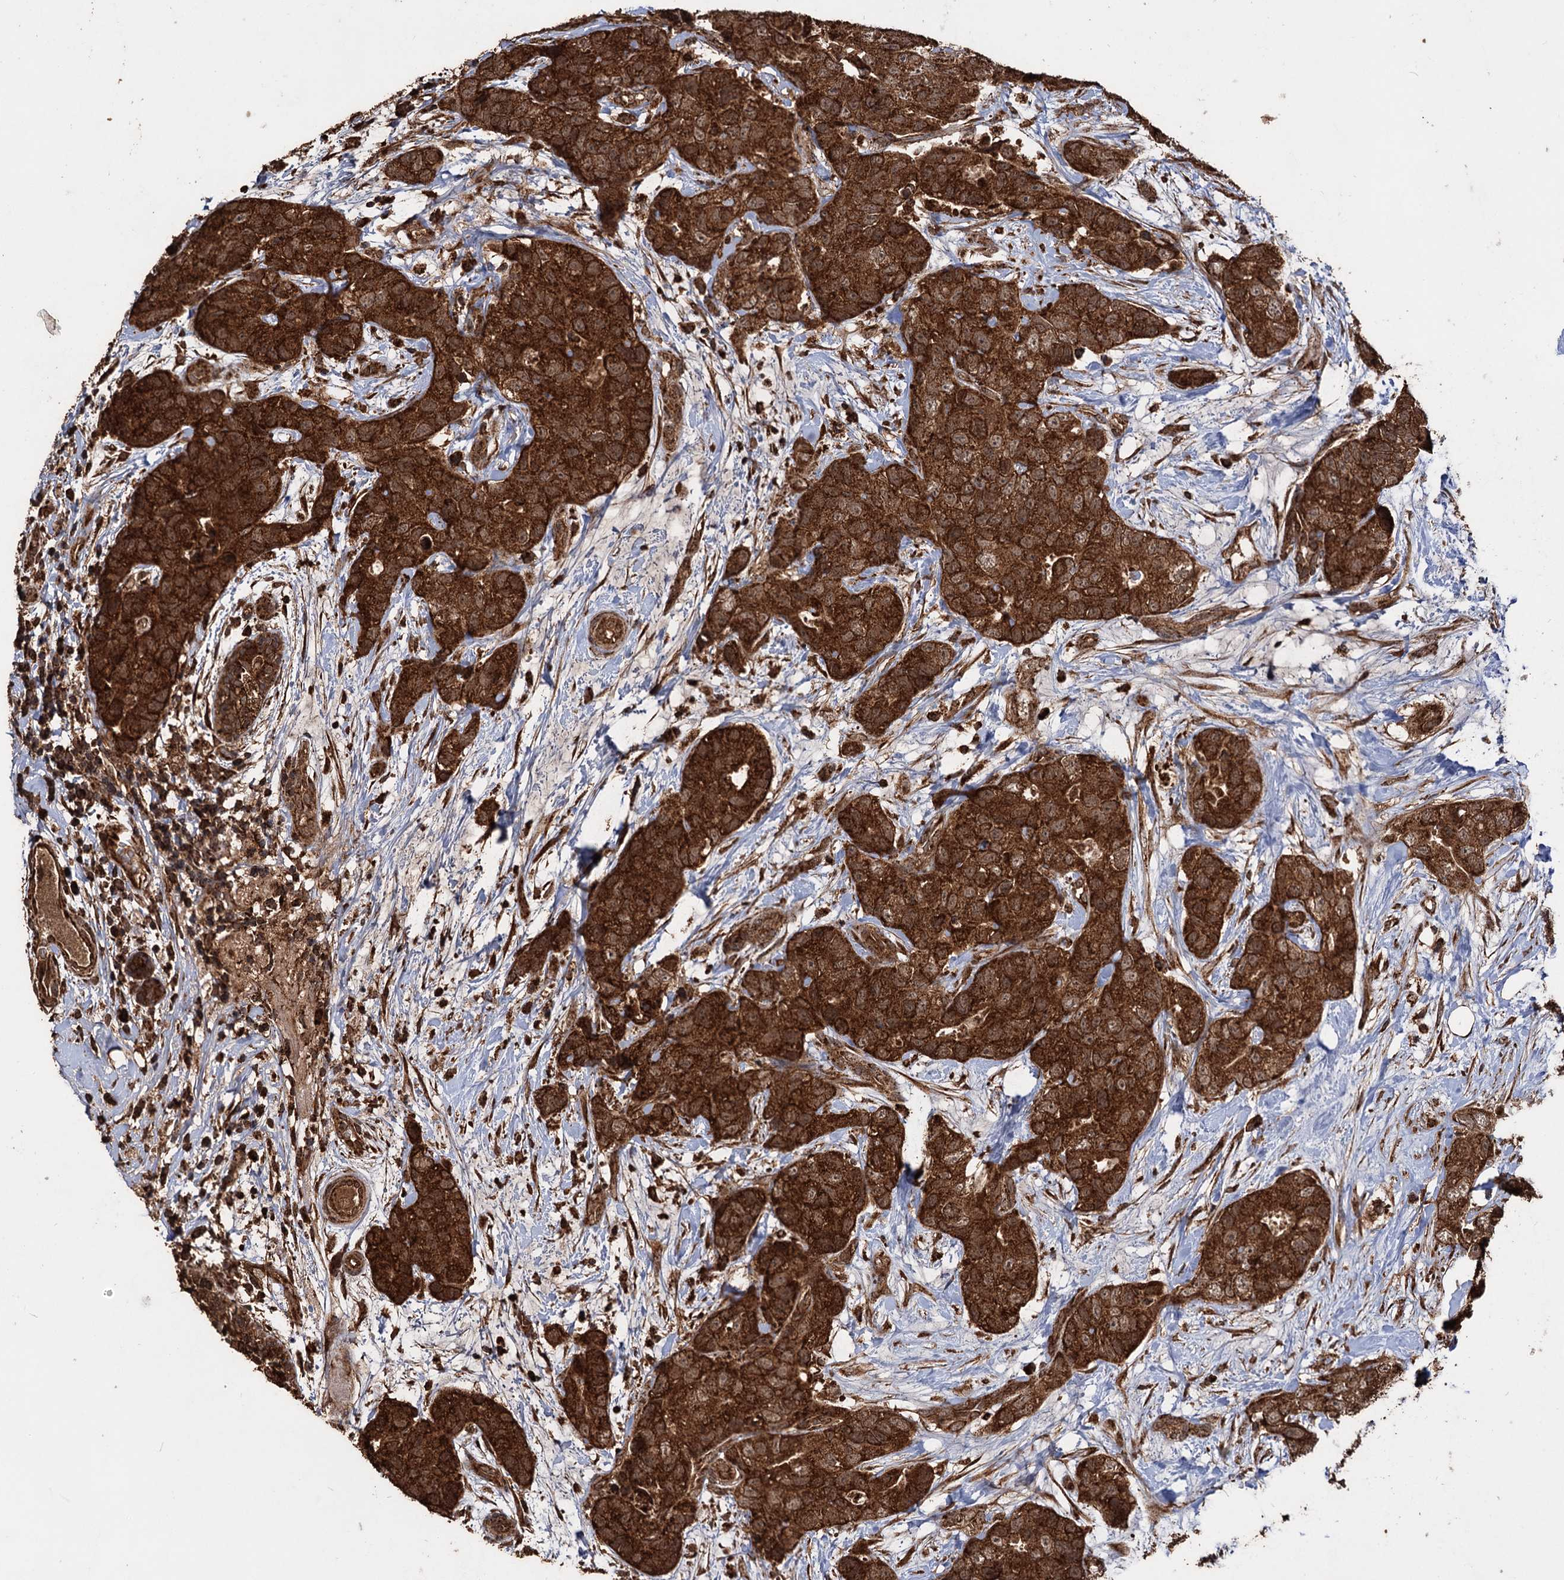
{"staining": {"intensity": "strong", "quantity": ">75%", "location": "cytoplasmic/membranous"}, "tissue": "breast cancer", "cell_type": "Tumor cells", "image_type": "cancer", "snomed": [{"axis": "morphology", "description": "Duct carcinoma"}, {"axis": "topography", "description": "Breast"}], "caption": "IHC (DAB) staining of breast cancer (invasive ductal carcinoma) displays strong cytoplasmic/membranous protein expression in about >75% of tumor cells.", "gene": "IPO4", "patient": {"sex": "female", "age": 62}}